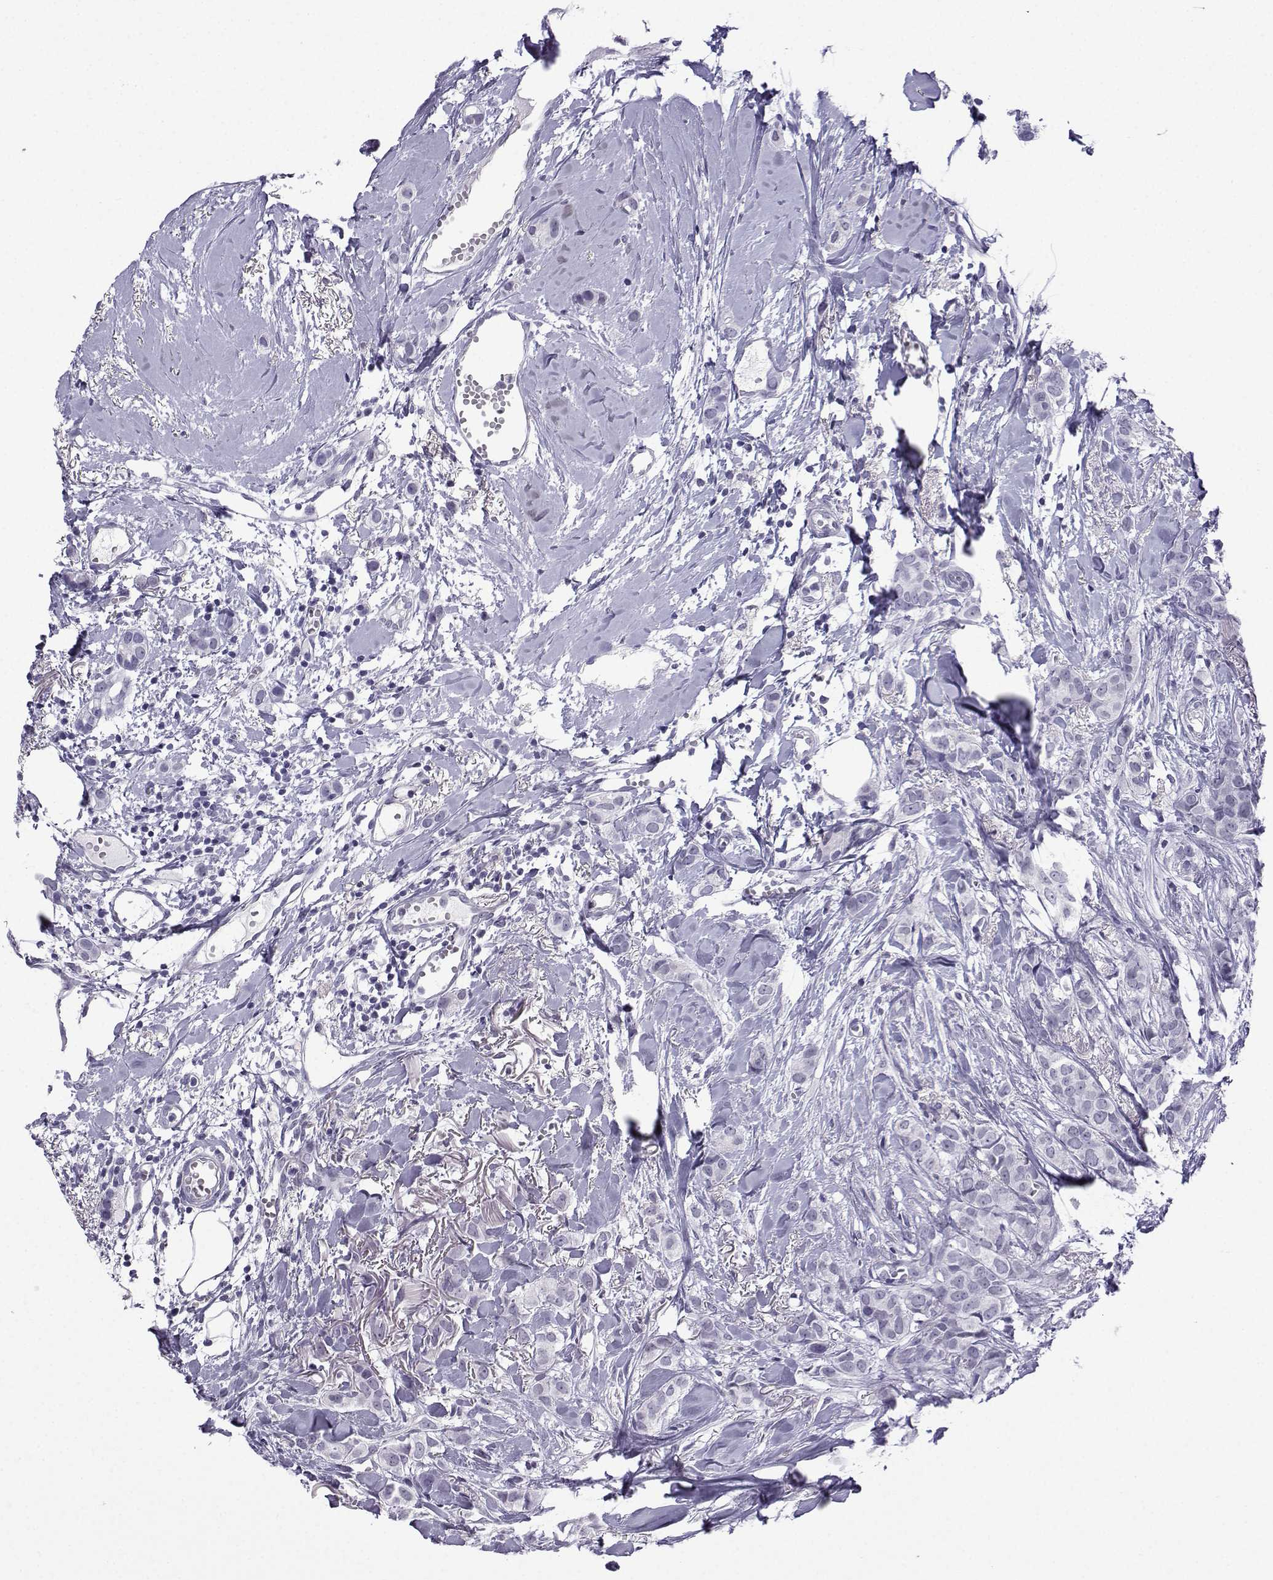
{"staining": {"intensity": "negative", "quantity": "none", "location": "none"}, "tissue": "breast cancer", "cell_type": "Tumor cells", "image_type": "cancer", "snomed": [{"axis": "morphology", "description": "Duct carcinoma"}, {"axis": "topography", "description": "Breast"}], "caption": "A high-resolution histopathology image shows immunohistochemistry staining of breast cancer (invasive ductal carcinoma), which demonstrates no significant staining in tumor cells.", "gene": "MRGBP", "patient": {"sex": "female", "age": 85}}